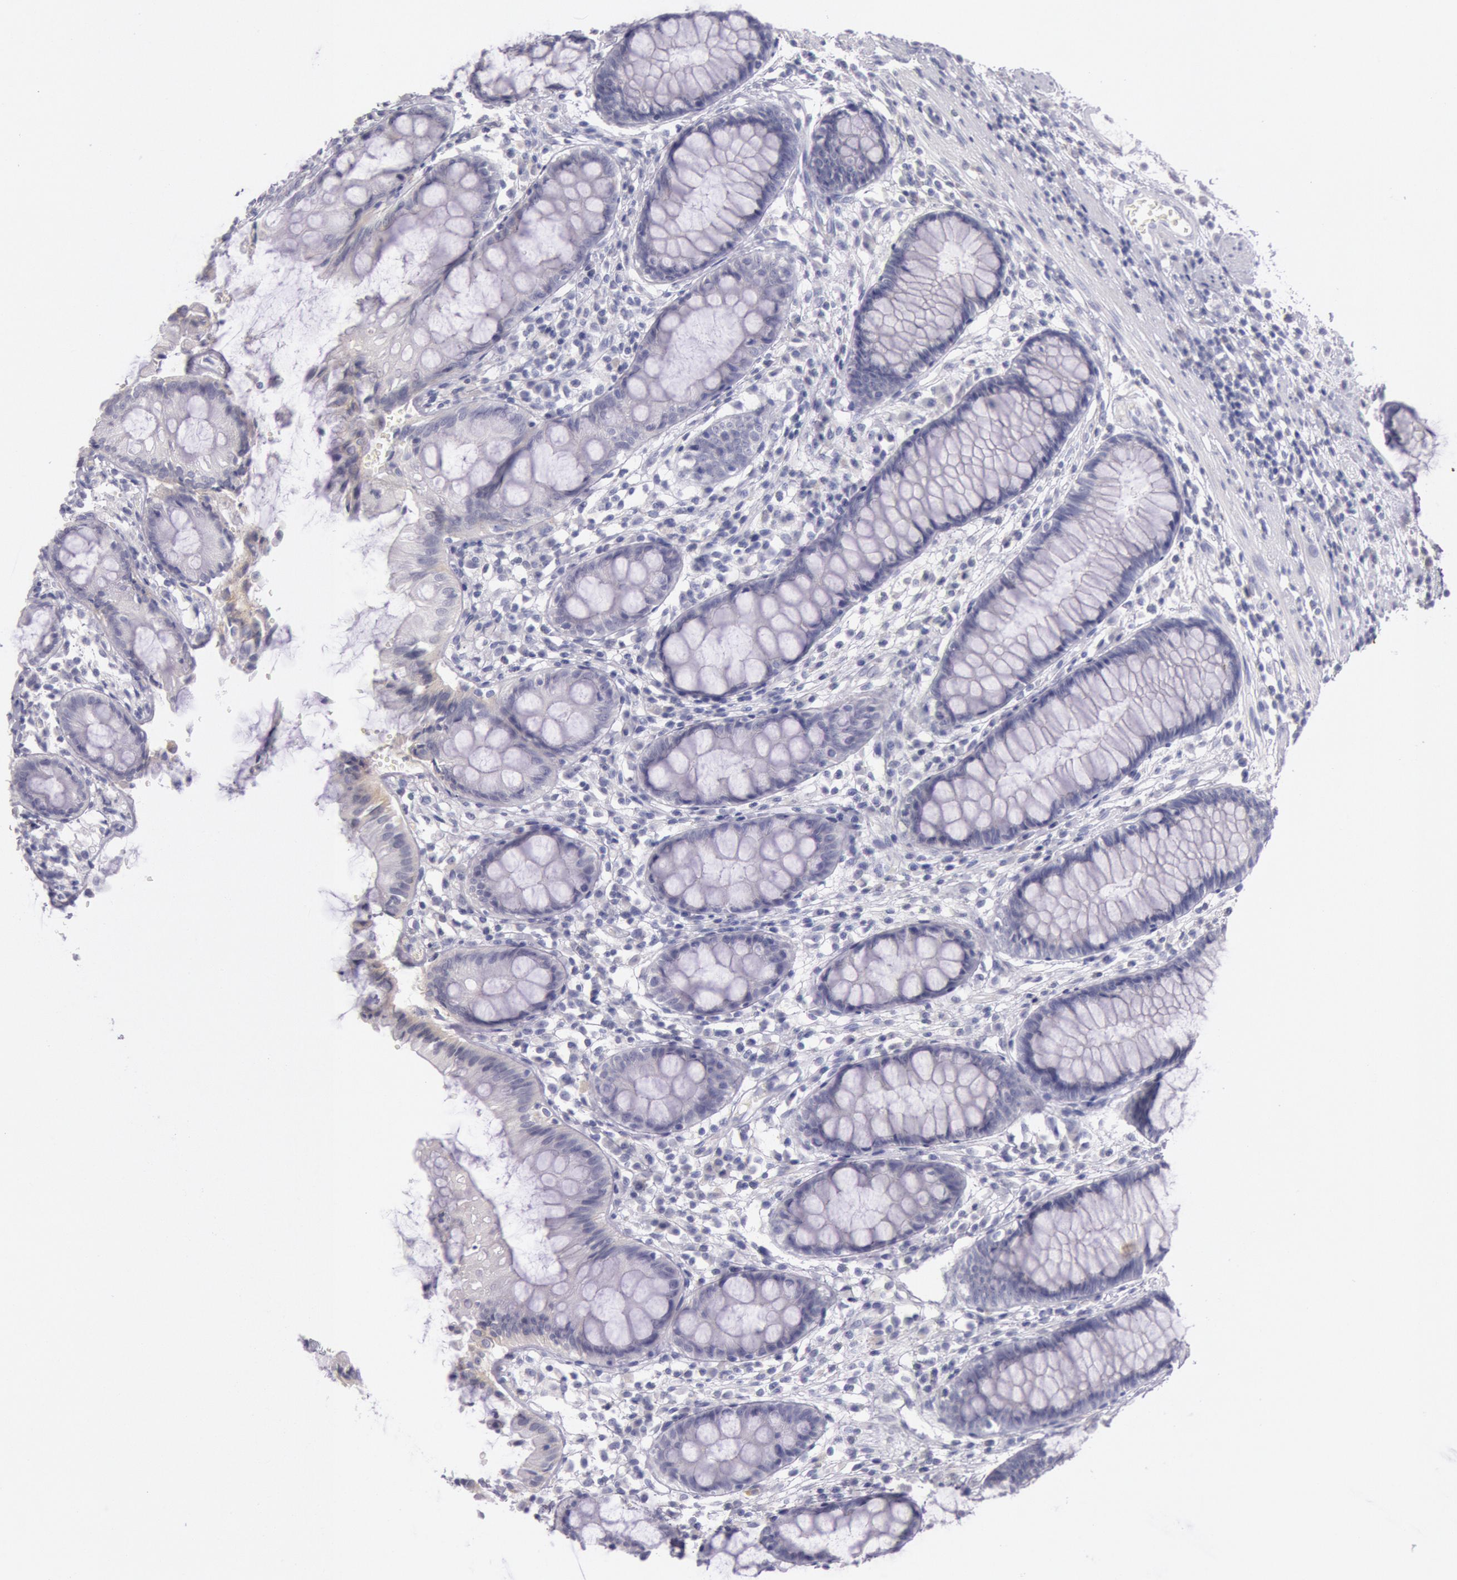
{"staining": {"intensity": "negative", "quantity": "none", "location": "none"}, "tissue": "rectum", "cell_type": "Glandular cells", "image_type": "normal", "snomed": [{"axis": "morphology", "description": "Normal tissue, NOS"}, {"axis": "topography", "description": "Rectum"}], "caption": "This is a histopathology image of immunohistochemistry staining of normal rectum, which shows no expression in glandular cells. Nuclei are stained in blue.", "gene": "EGFR", "patient": {"sex": "female", "age": 66}}